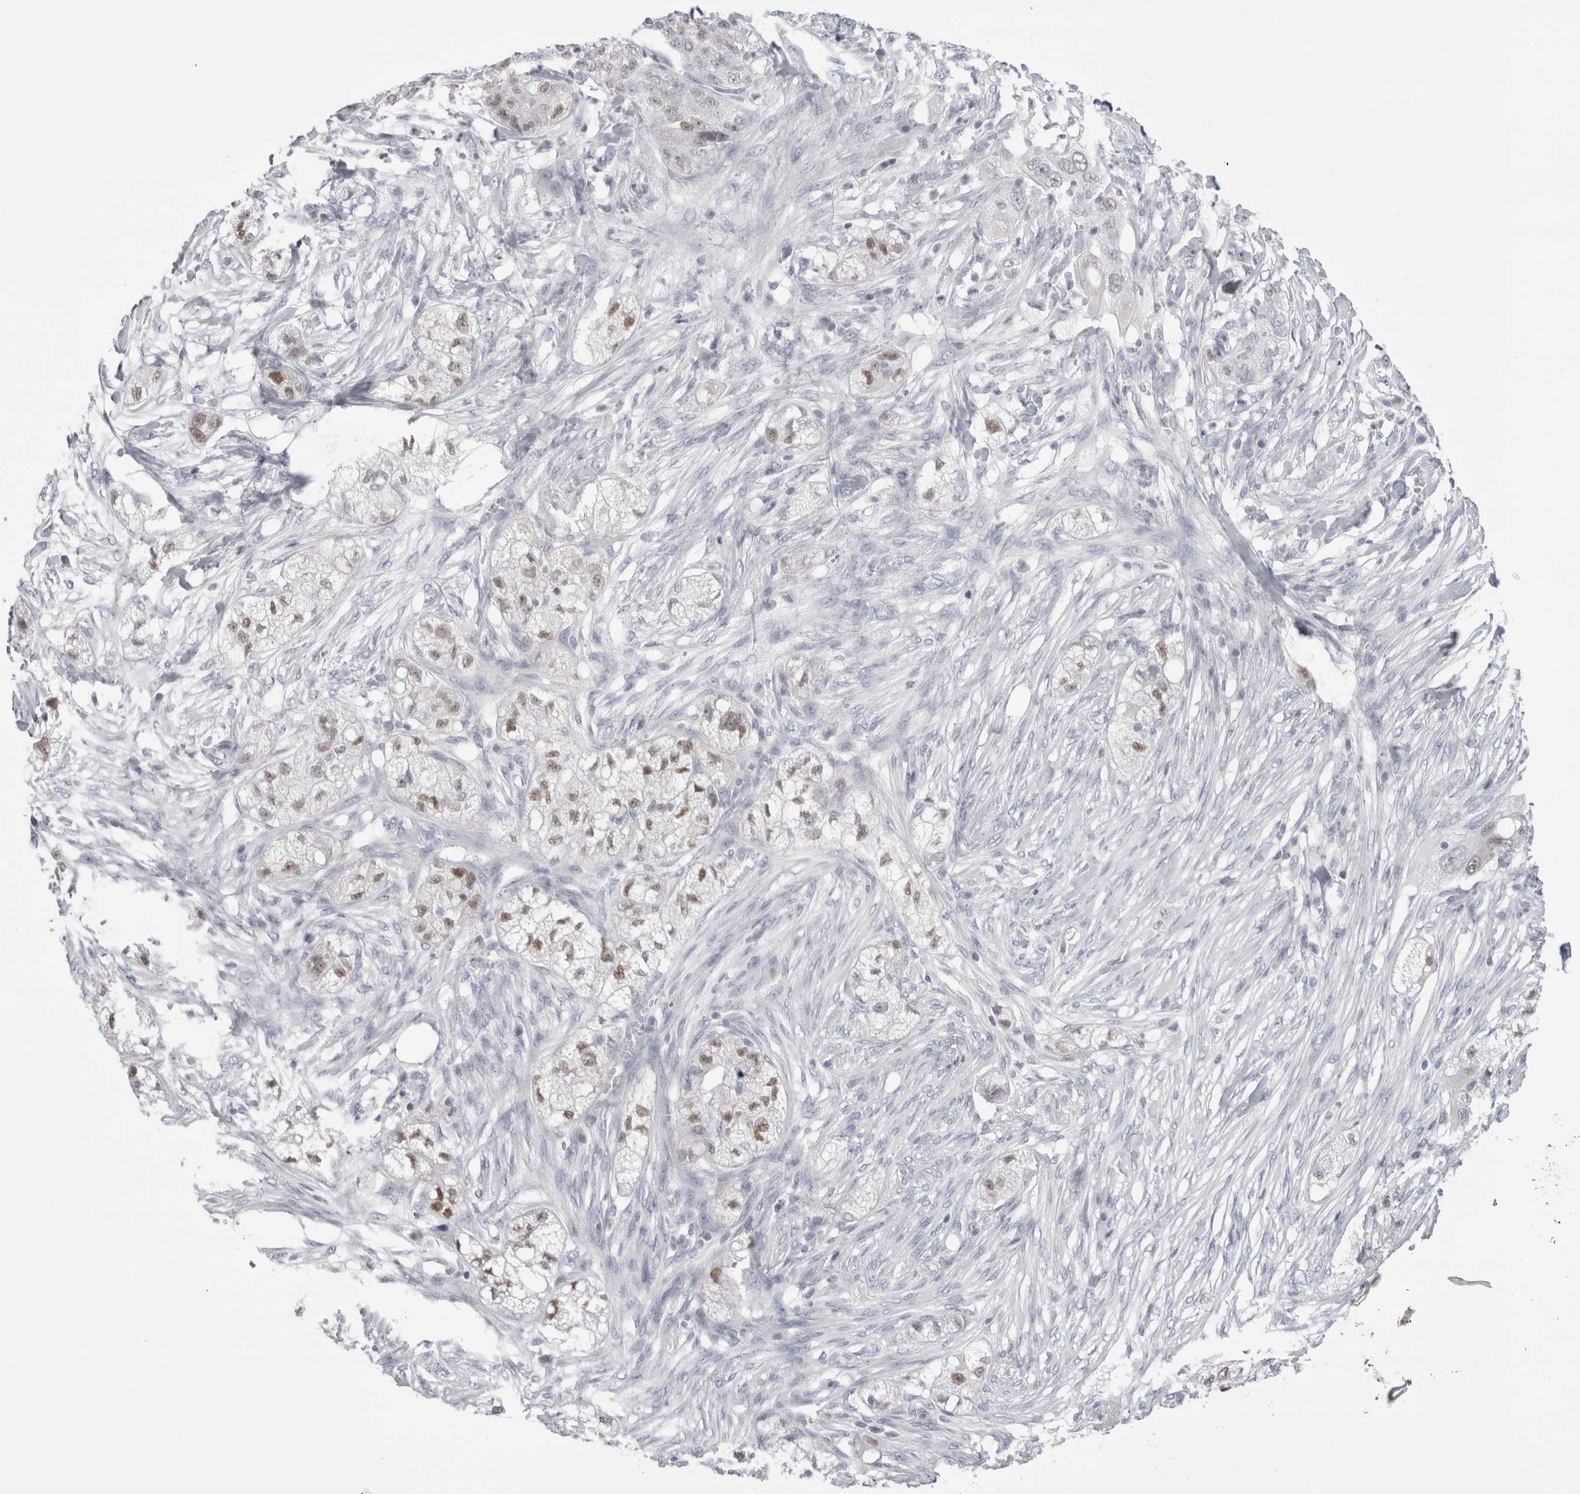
{"staining": {"intensity": "weak", "quantity": "25%-75%", "location": "nuclear"}, "tissue": "pancreatic cancer", "cell_type": "Tumor cells", "image_type": "cancer", "snomed": [{"axis": "morphology", "description": "Adenocarcinoma, NOS"}, {"axis": "topography", "description": "Pancreas"}], "caption": "This is a micrograph of immunohistochemistry staining of pancreatic cancer (adenocarcinoma), which shows weak expression in the nuclear of tumor cells.", "gene": "FNDC8", "patient": {"sex": "female", "age": 78}}